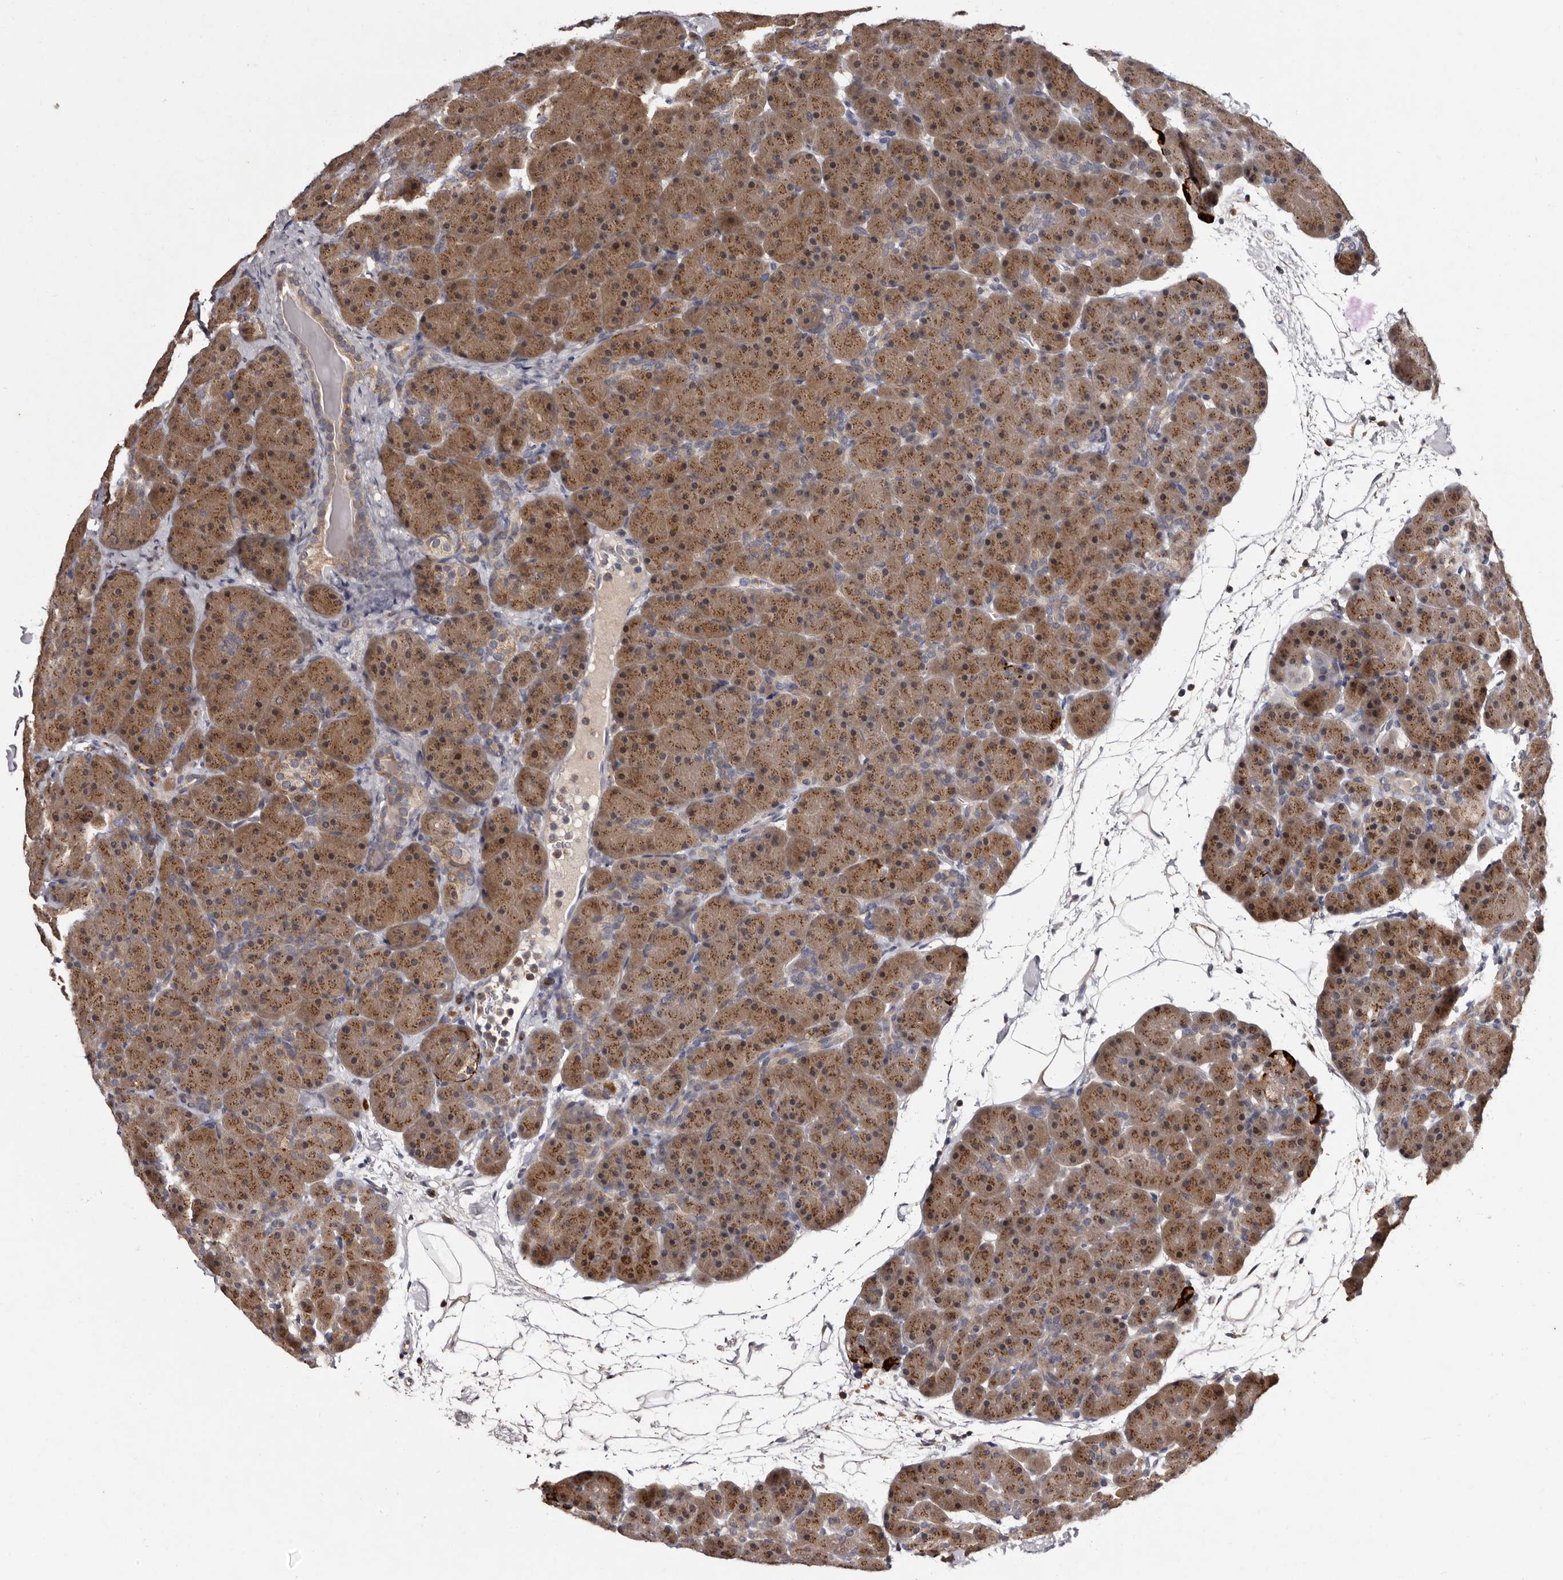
{"staining": {"intensity": "moderate", "quantity": ">75%", "location": "cytoplasmic/membranous,nuclear"}, "tissue": "pancreas", "cell_type": "Exocrine glandular cells", "image_type": "normal", "snomed": [{"axis": "morphology", "description": "Normal tissue, NOS"}, {"axis": "topography", "description": "Pancreas"}], "caption": "This image displays normal pancreas stained with immunohistochemistry (IHC) to label a protein in brown. The cytoplasmic/membranous,nuclear of exocrine glandular cells show moderate positivity for the protein. Nuclei are counter-stained blue.", "gene": "DNPH1", "patient": {"sex": "male", "age": 66}}